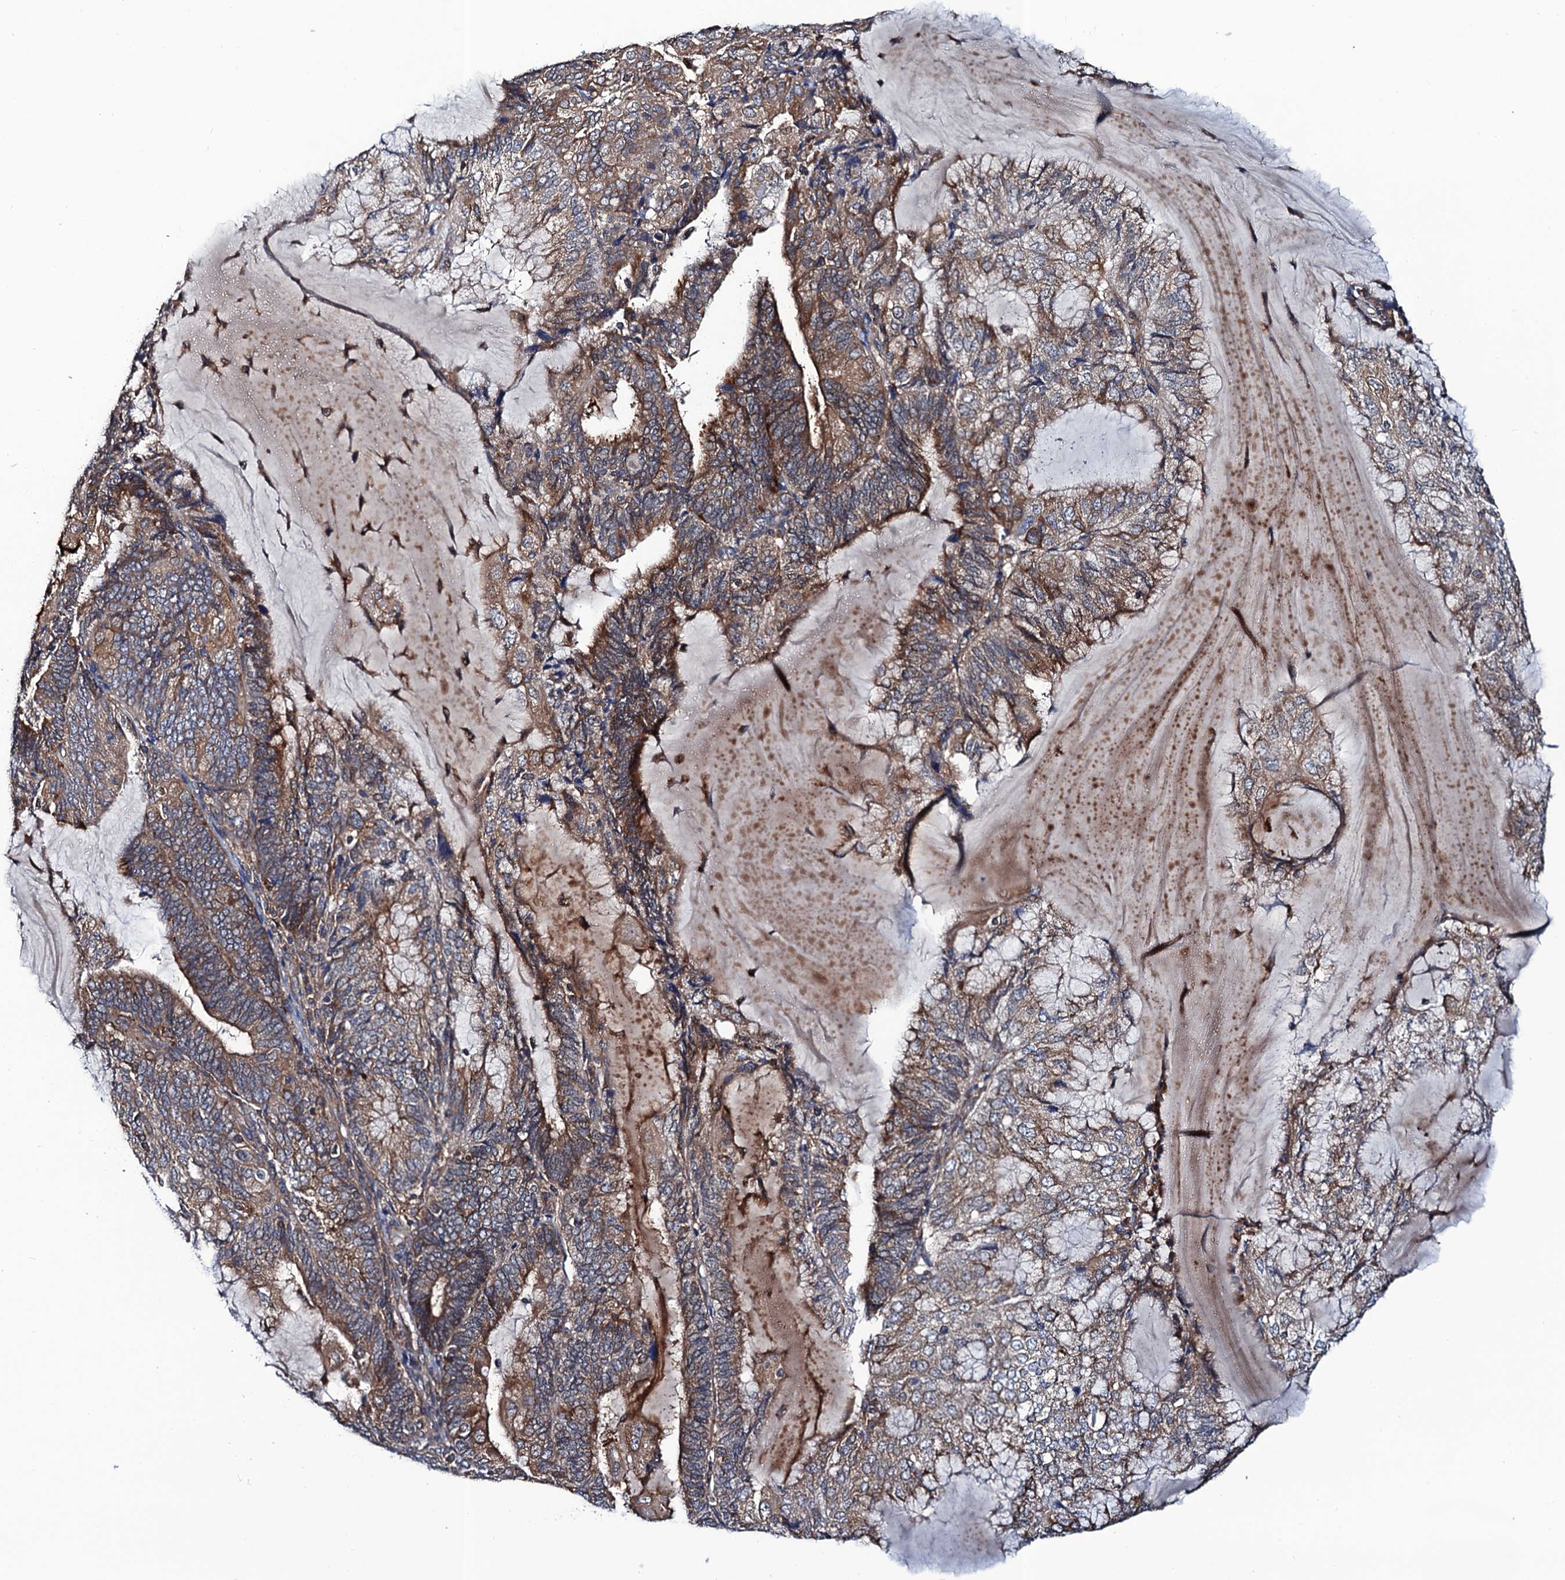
{"staining": {"intensity": "moderate", "quantity": ">75%", "location": "cytoplasmic/membranous"}, "tissue": "endometrial cancer", "cell_type": "Tumor cells", "image_type": "cancer", "snomed": [{"axis": "morphology", "description": "Adenocarcinoma, NOS"}, {"axis": "topography", "description": "Endometrium"}], "caption": "Tumor cells reveal moderate cytoplasmic/membranous staining in about >75% of cells in endometrial cancer (adenocarcinoma). Using DAB (brown) and hematoxylin (blue) stains, captured at high magnification using brightfield microscopy.", "gene": "PGLS", "patient": {"sex": "female", "age": 81}}